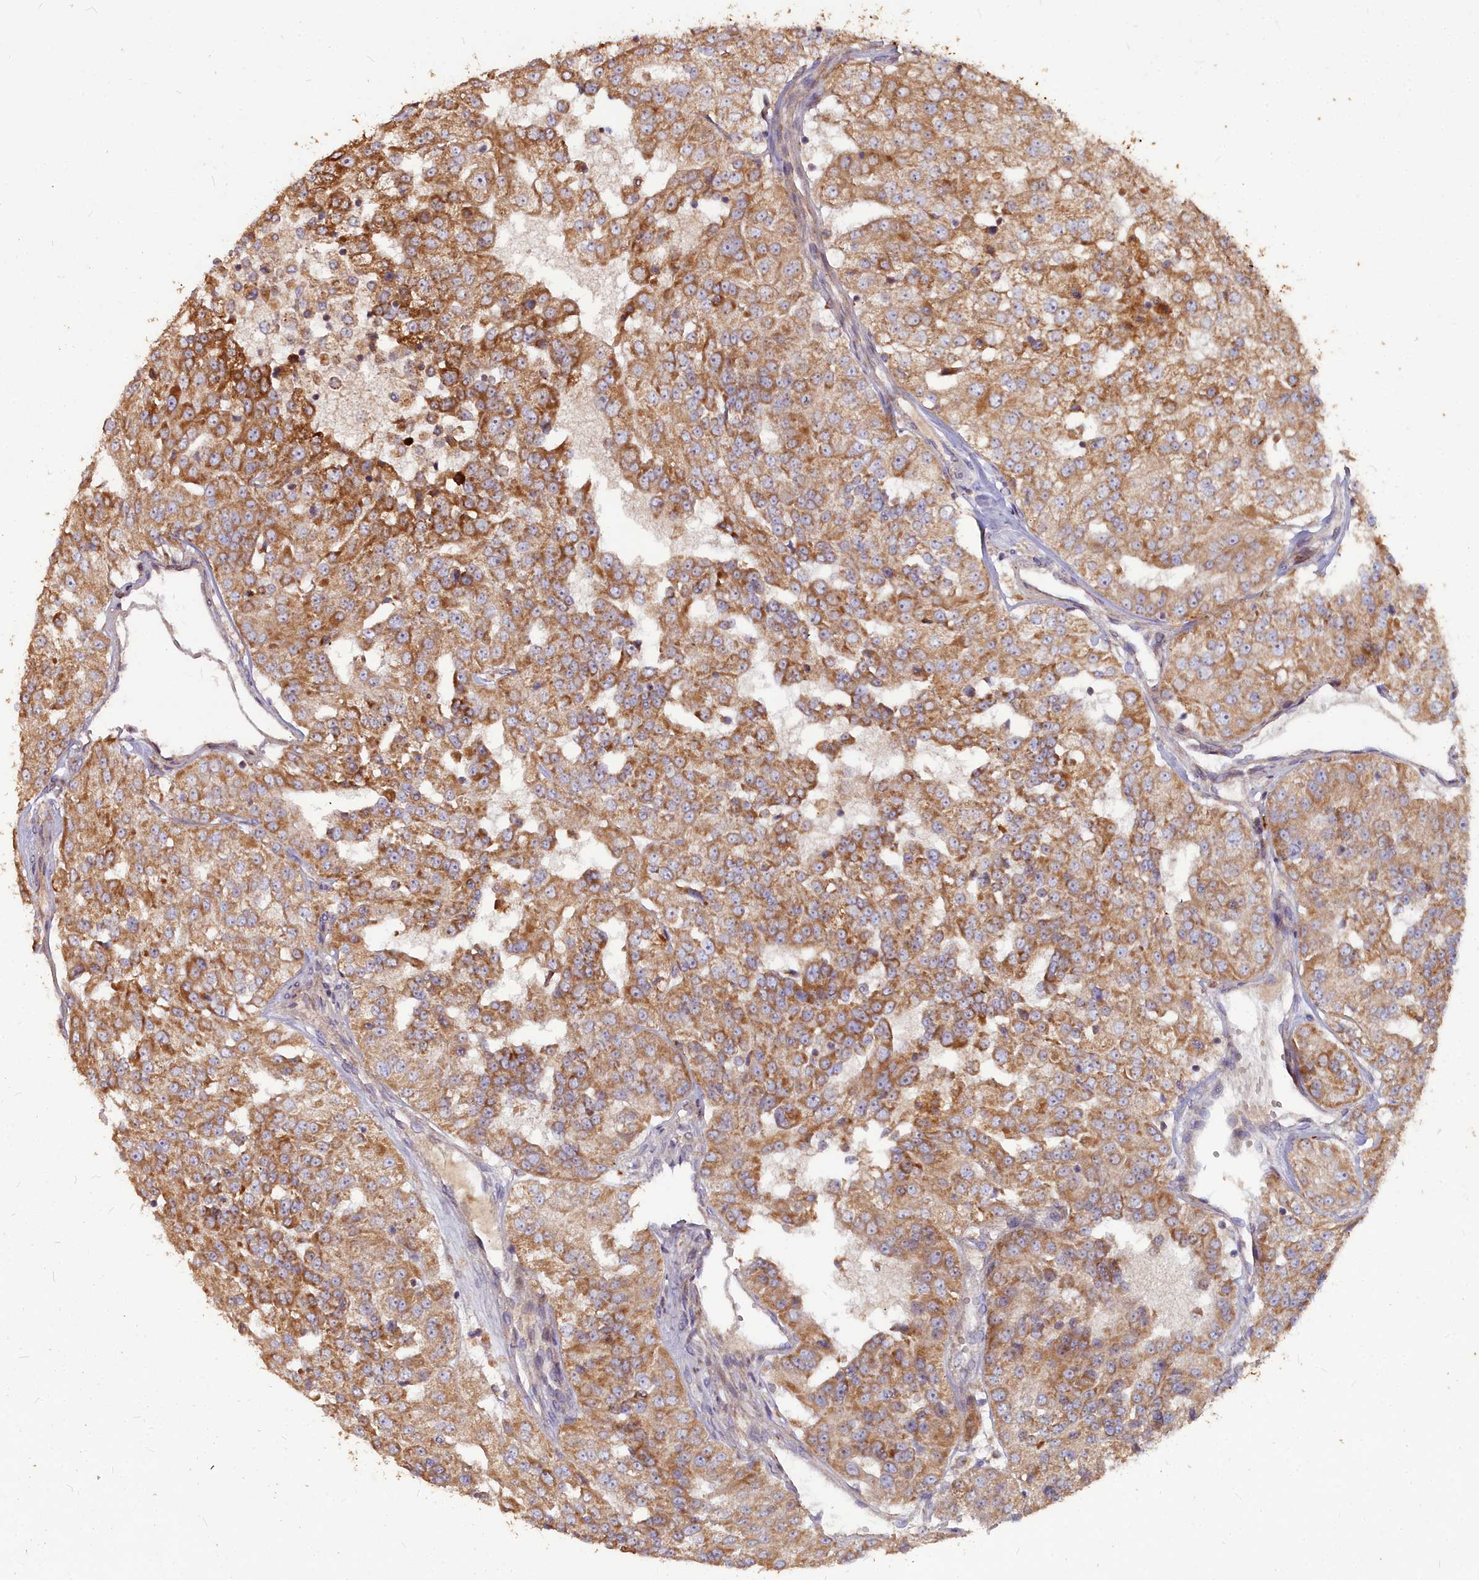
{"staining": {"intensity": "moderate", "quantity": ">75%", "location": "cytoplasmic/membranous"}, "tissue": "renal cancer", "cell_type": "Tumor cells", "image_type": "cancer", "snomed": [{"axis": "morphology", "description": "Adenocarcinoma, NOS"}, {"axis": "topography", "description": "Kidney"}], "caption": "A micrograph of adenocarcinoma (renal) stained for a protein reveals moderate cytoplasmic/membranous brown staining in tumor cells.", "gene": "COX11", "patient": {"sex": "female", "age": 63}}